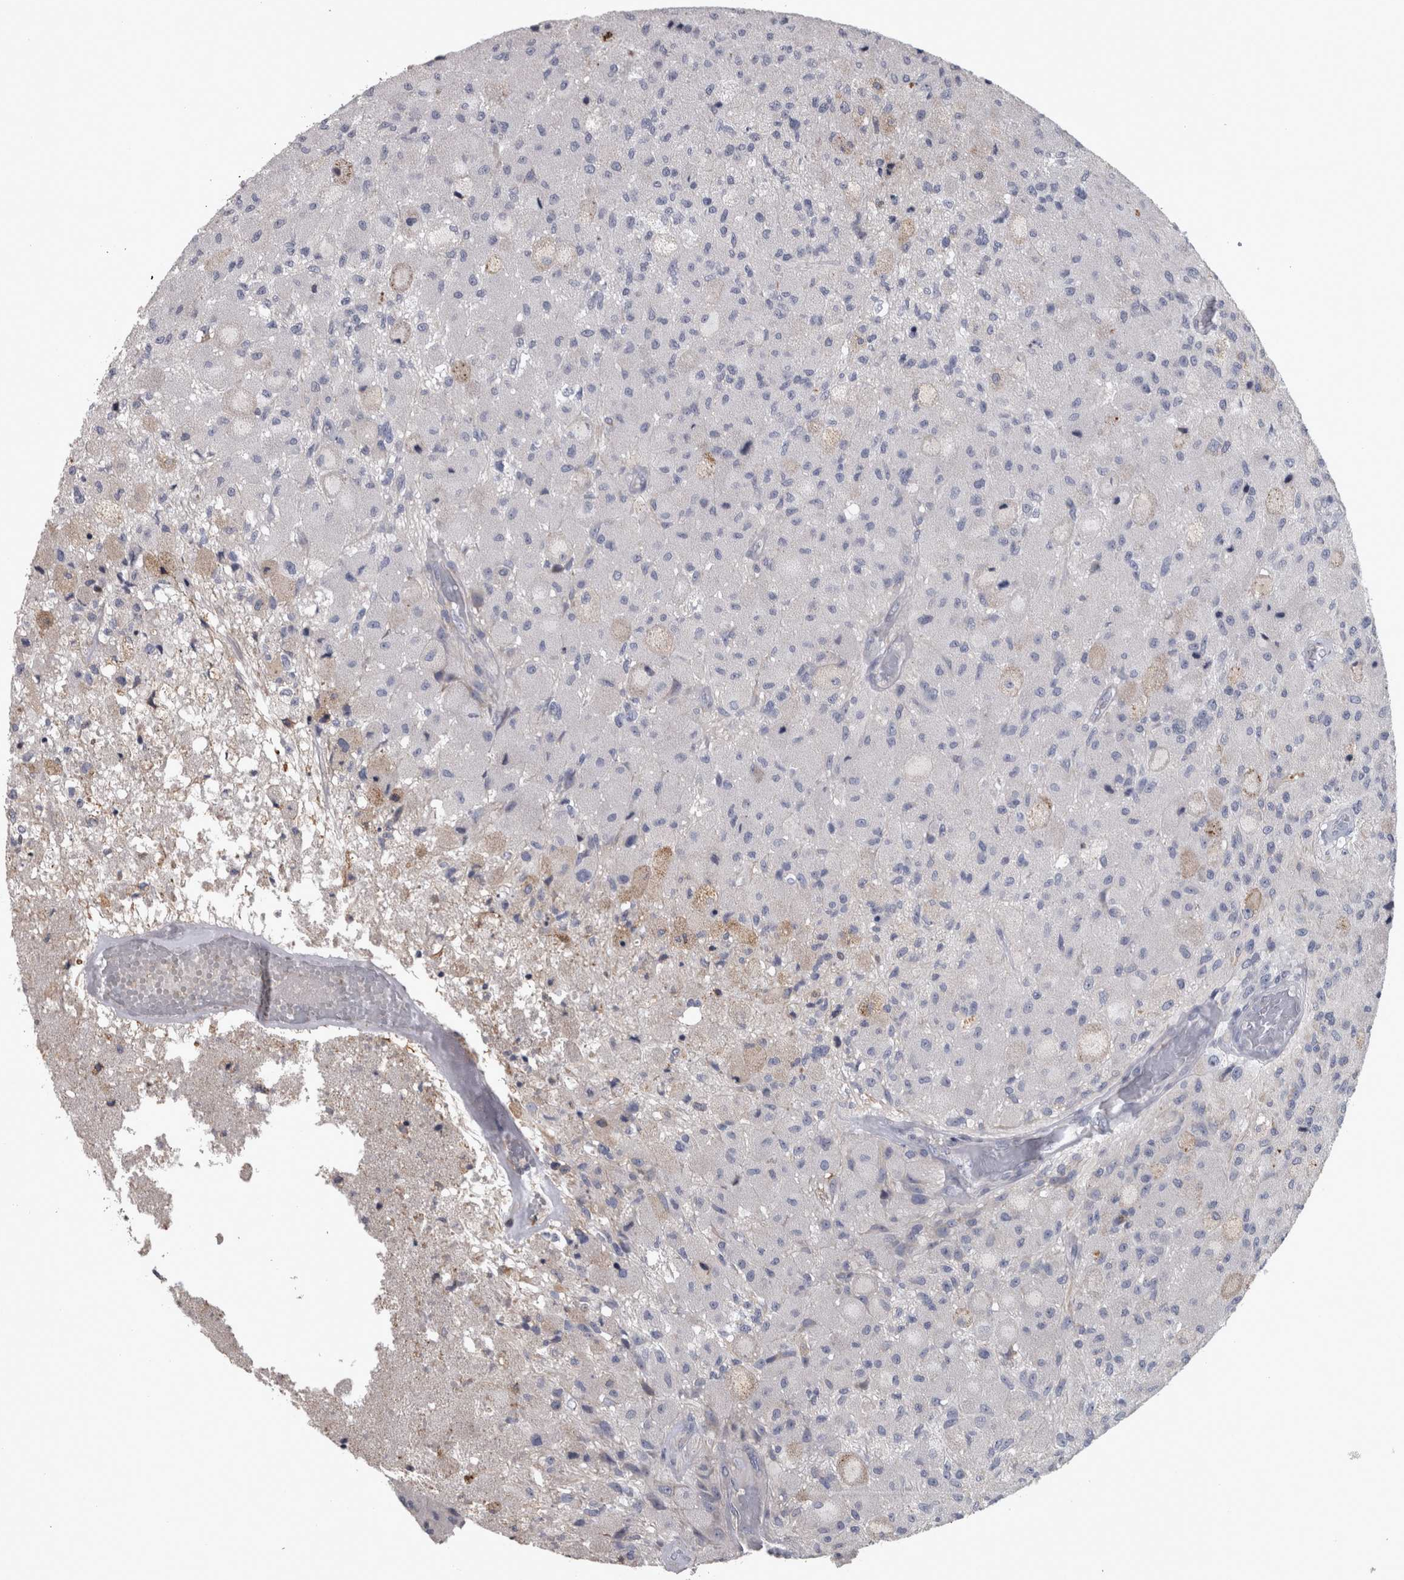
{"staining": {"intensity": "negative", "quantity": "none", "location": "none"}, "tissue": "glioma", "cell_type": "Tumor cells", "image_type": "cancer", "snomed": [{"axis": "morphology", "description": "Normal tissue, NOS"}, {"axis": "morphology", "description": "Glioma, malignant, High grade"}, {"axis": "topography", "description": "Cerebral cortex"}], "caption": "Image shows no significant protein expression in tumor cells of high-grade glioma (malignant).", "gene": "DBT", "patient": {"sex": "male", "age": 77}}